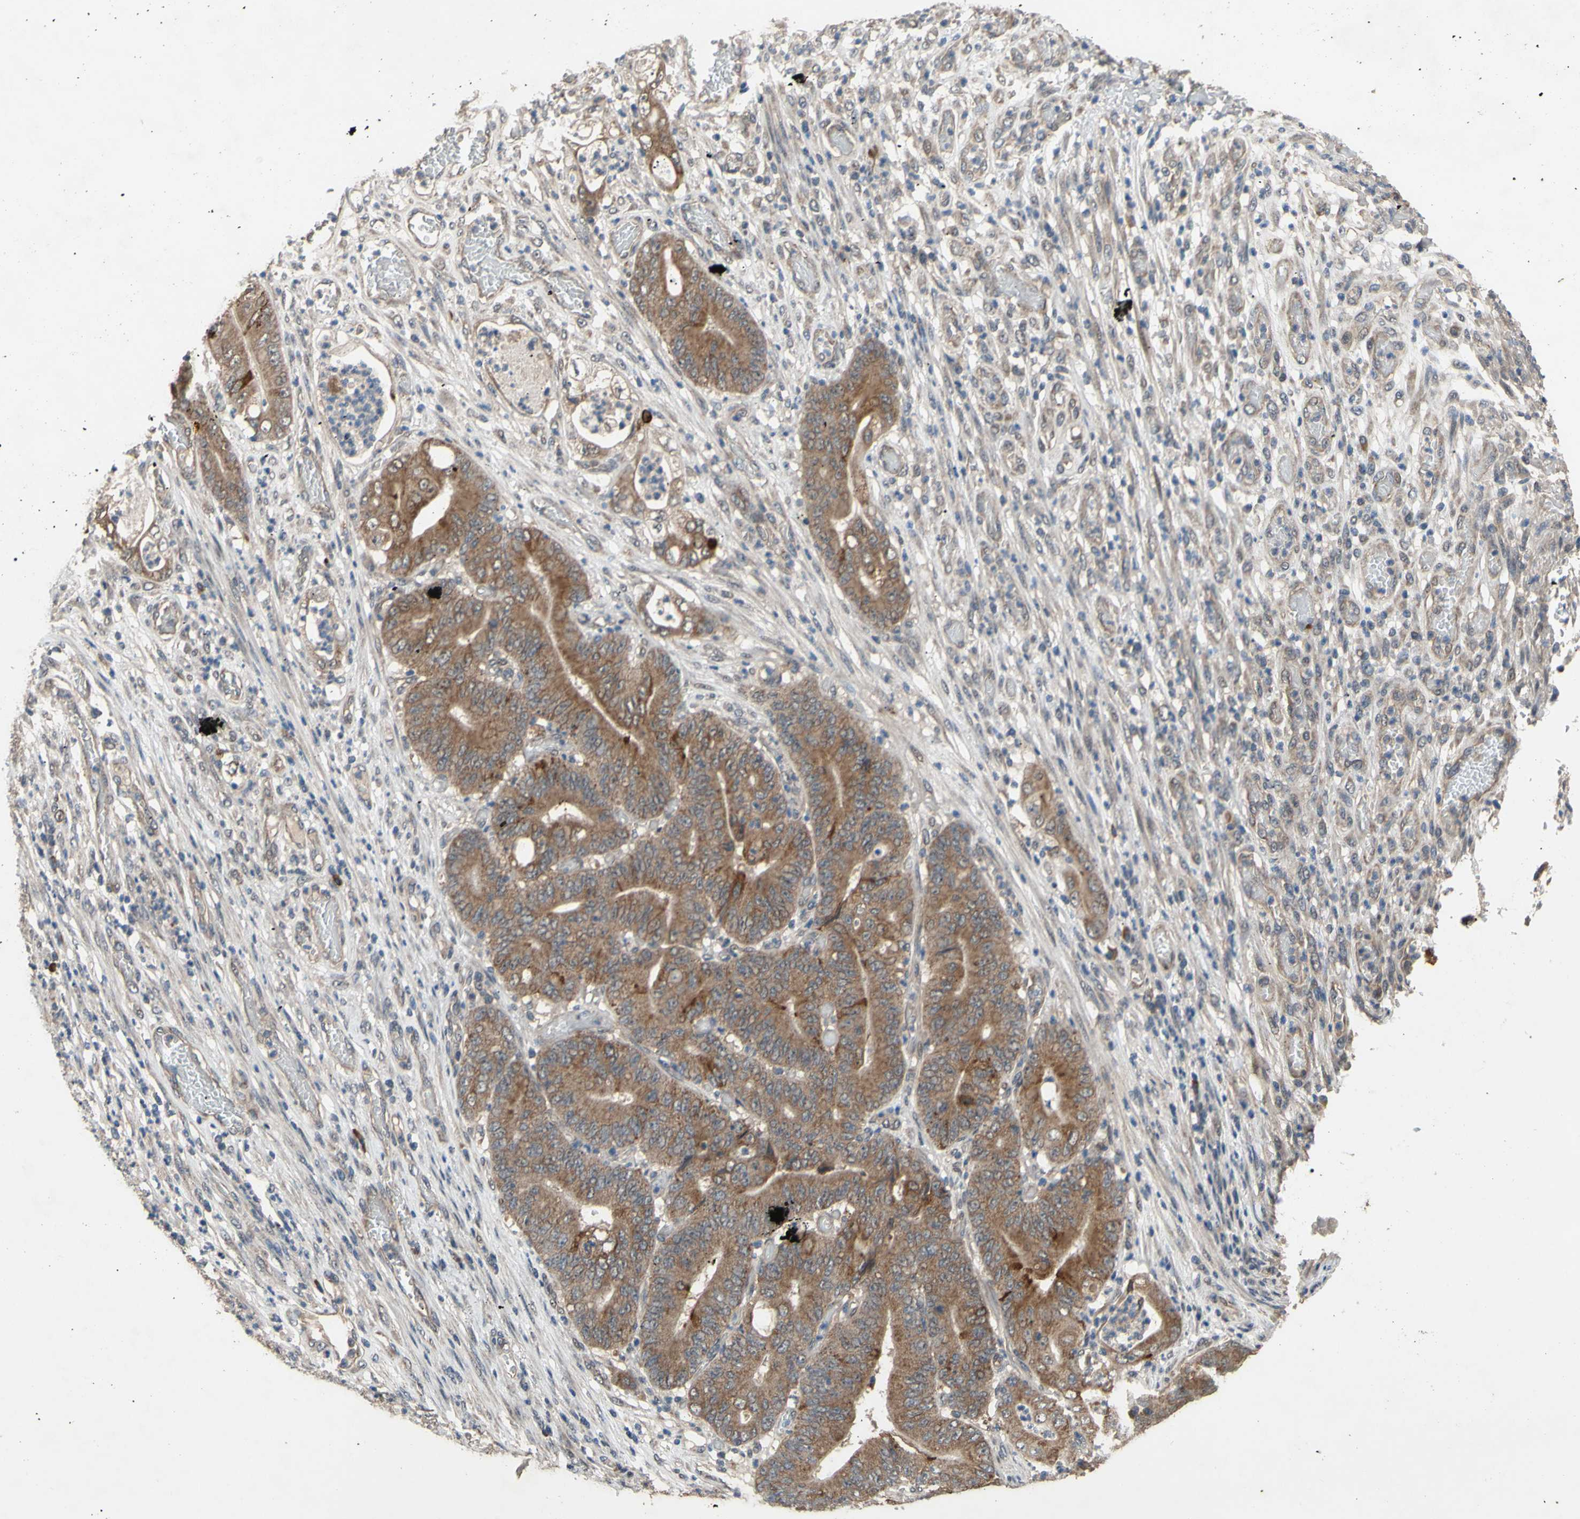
{"staining": {"intensity": "moderate", "quantity": ">75%", "location": "cytoplasmic/membranous"}, "tissue": "stomach cancer", "cell_type": "Tumor cells", "image_type": "cancer", "snomed": [{"axis": "morphology", "description": "Adenocarcinoma, NOS"}, {"axis": "topography", "description": "Stomach"}], "caption": "Immunohistochemical staining of stomach adenocarcinoma exhibits medium levels of moderate cytoplasmic/membranous protein expression in approximately >75% of tumor cells.", "gene": "CD164", "patient": {"sex": "female", "age": 73}}